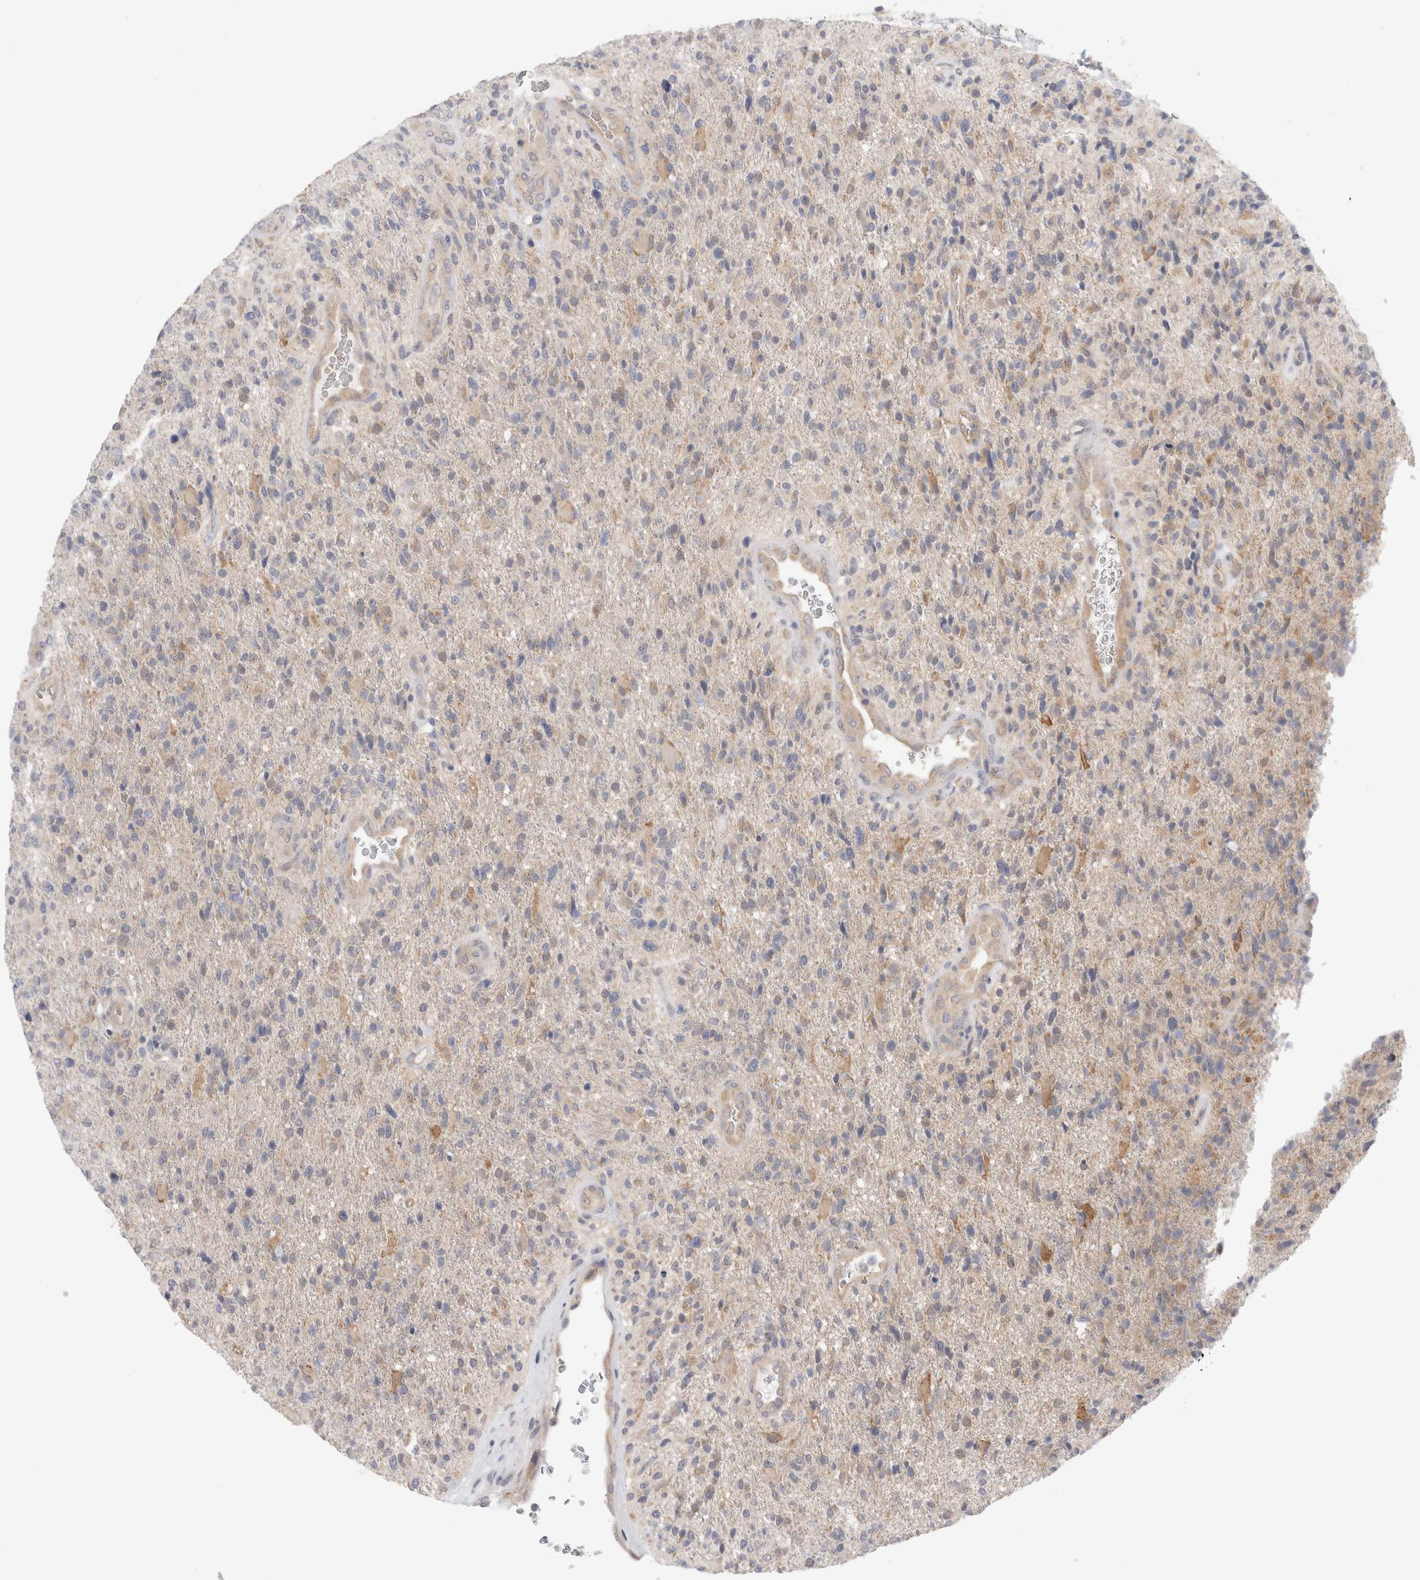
{"staining": {"intensity": "weak", "quantity": "<25%", "location": "cytoplasmic/membranous"}, "tissue": "glioma", "cell_type": "Tumor cells", "image_type": "cancer", "snomed": [{"axis": "morphology", "description": "Glioma, malignant, High grade"}, {"axis": "topography", "description": "Brain"}], "caption": "This micrograph is of glioma stained with immunohistochemistry to label a protein in brown with the nuclei are counter-stained blue. There is no expression in tumor cells.", "gene": "NDOR1", "patient": {"sex": "male", "age": 72}}